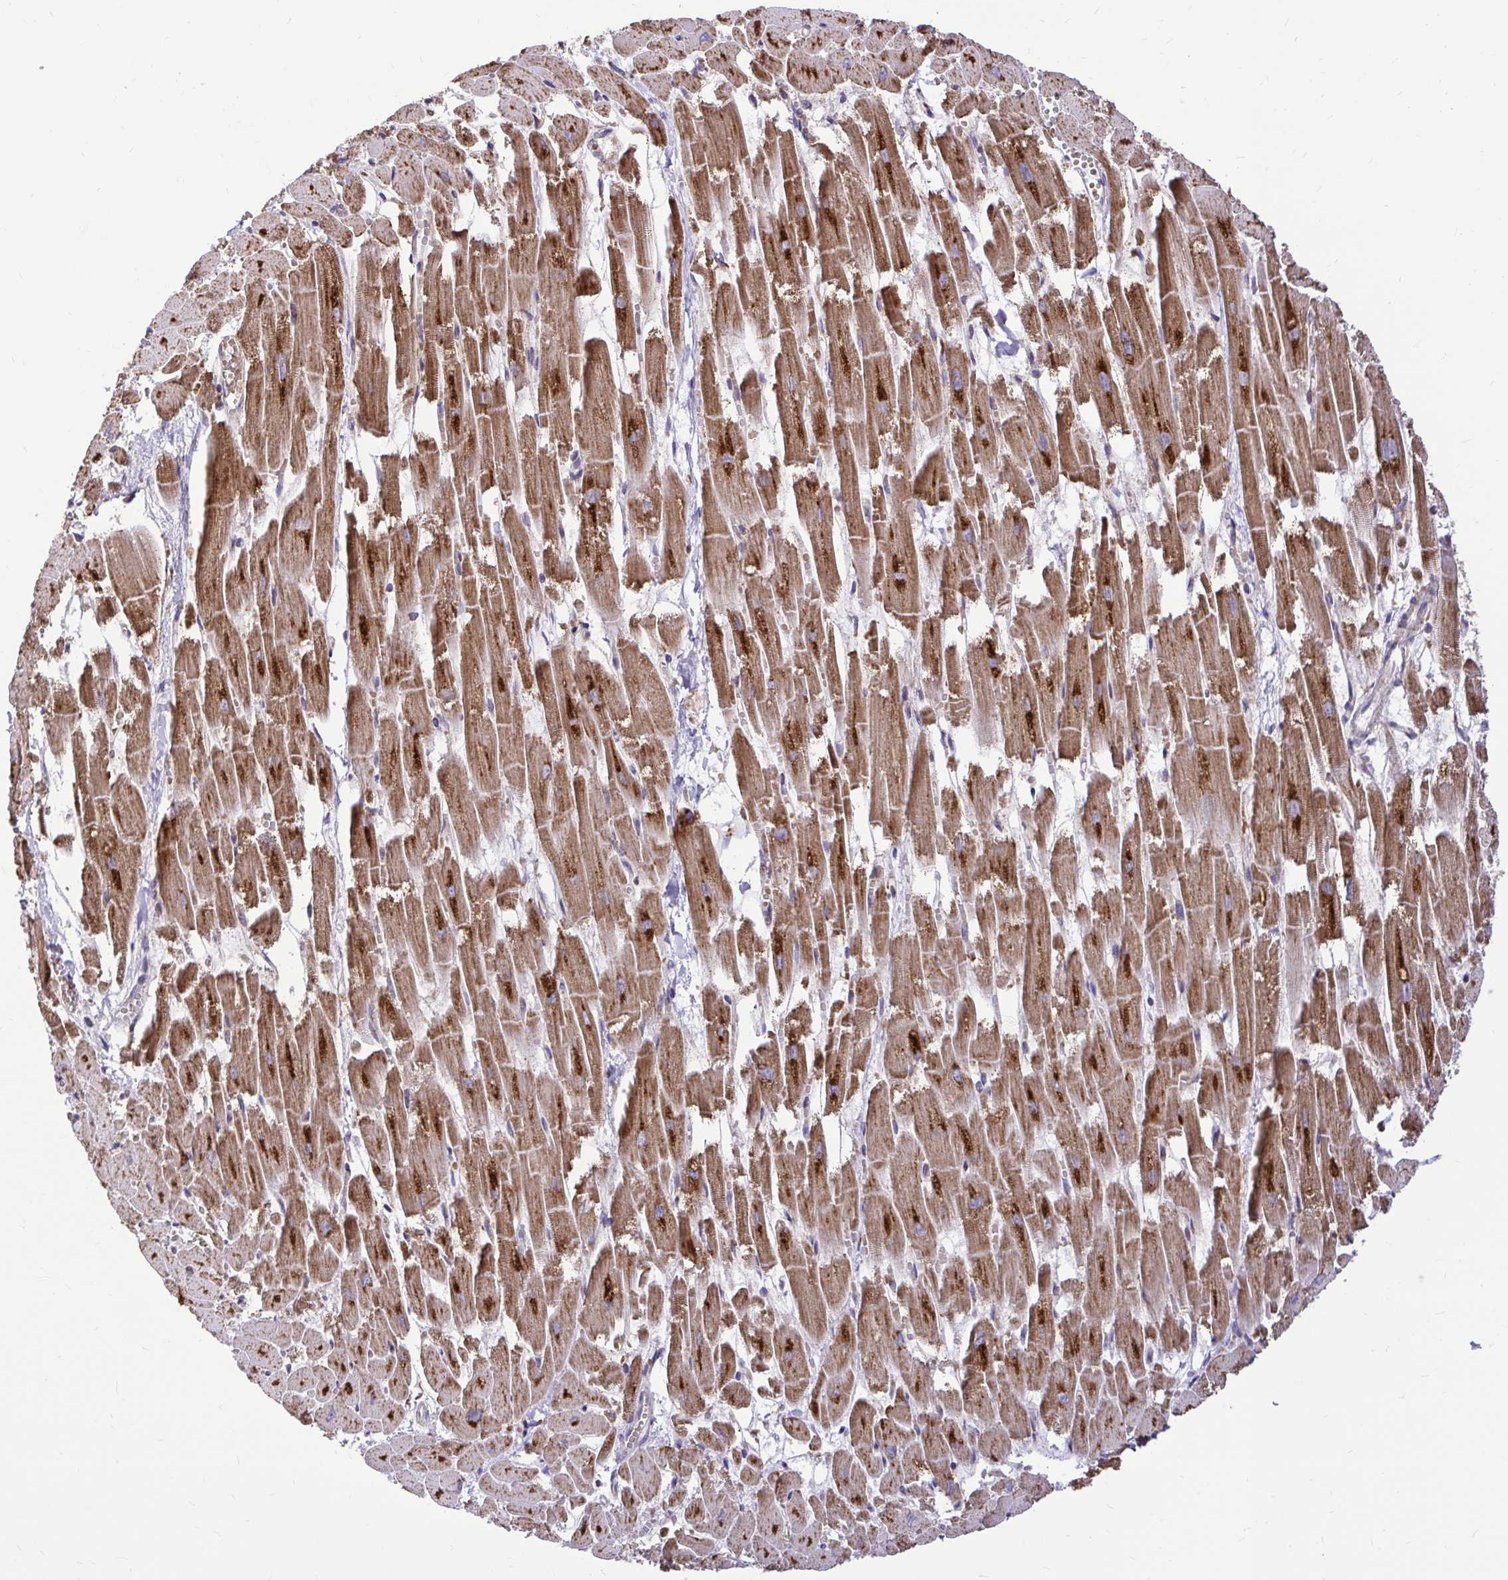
{"staining": {"intensity": "strong", "quantity": ">75%", "location": "cytoplasmic/membranous"}, "tissue": "heart muscle", "cell_type": "Cardiomyocytes", "image_type": "normal", "snomed": [{"axis": "morphology", "description": "Normal tissue, NOS"}, {"axis": "topography", "description": "Heart"}], "caption": "Cardiomyocytes display high levels of strong cytoplasmic/membranous staining in about >75% of cells in unremarkable human heart muscle.", "gene": "VTI1B", "patient": {"sex": "female", "age": 52}}